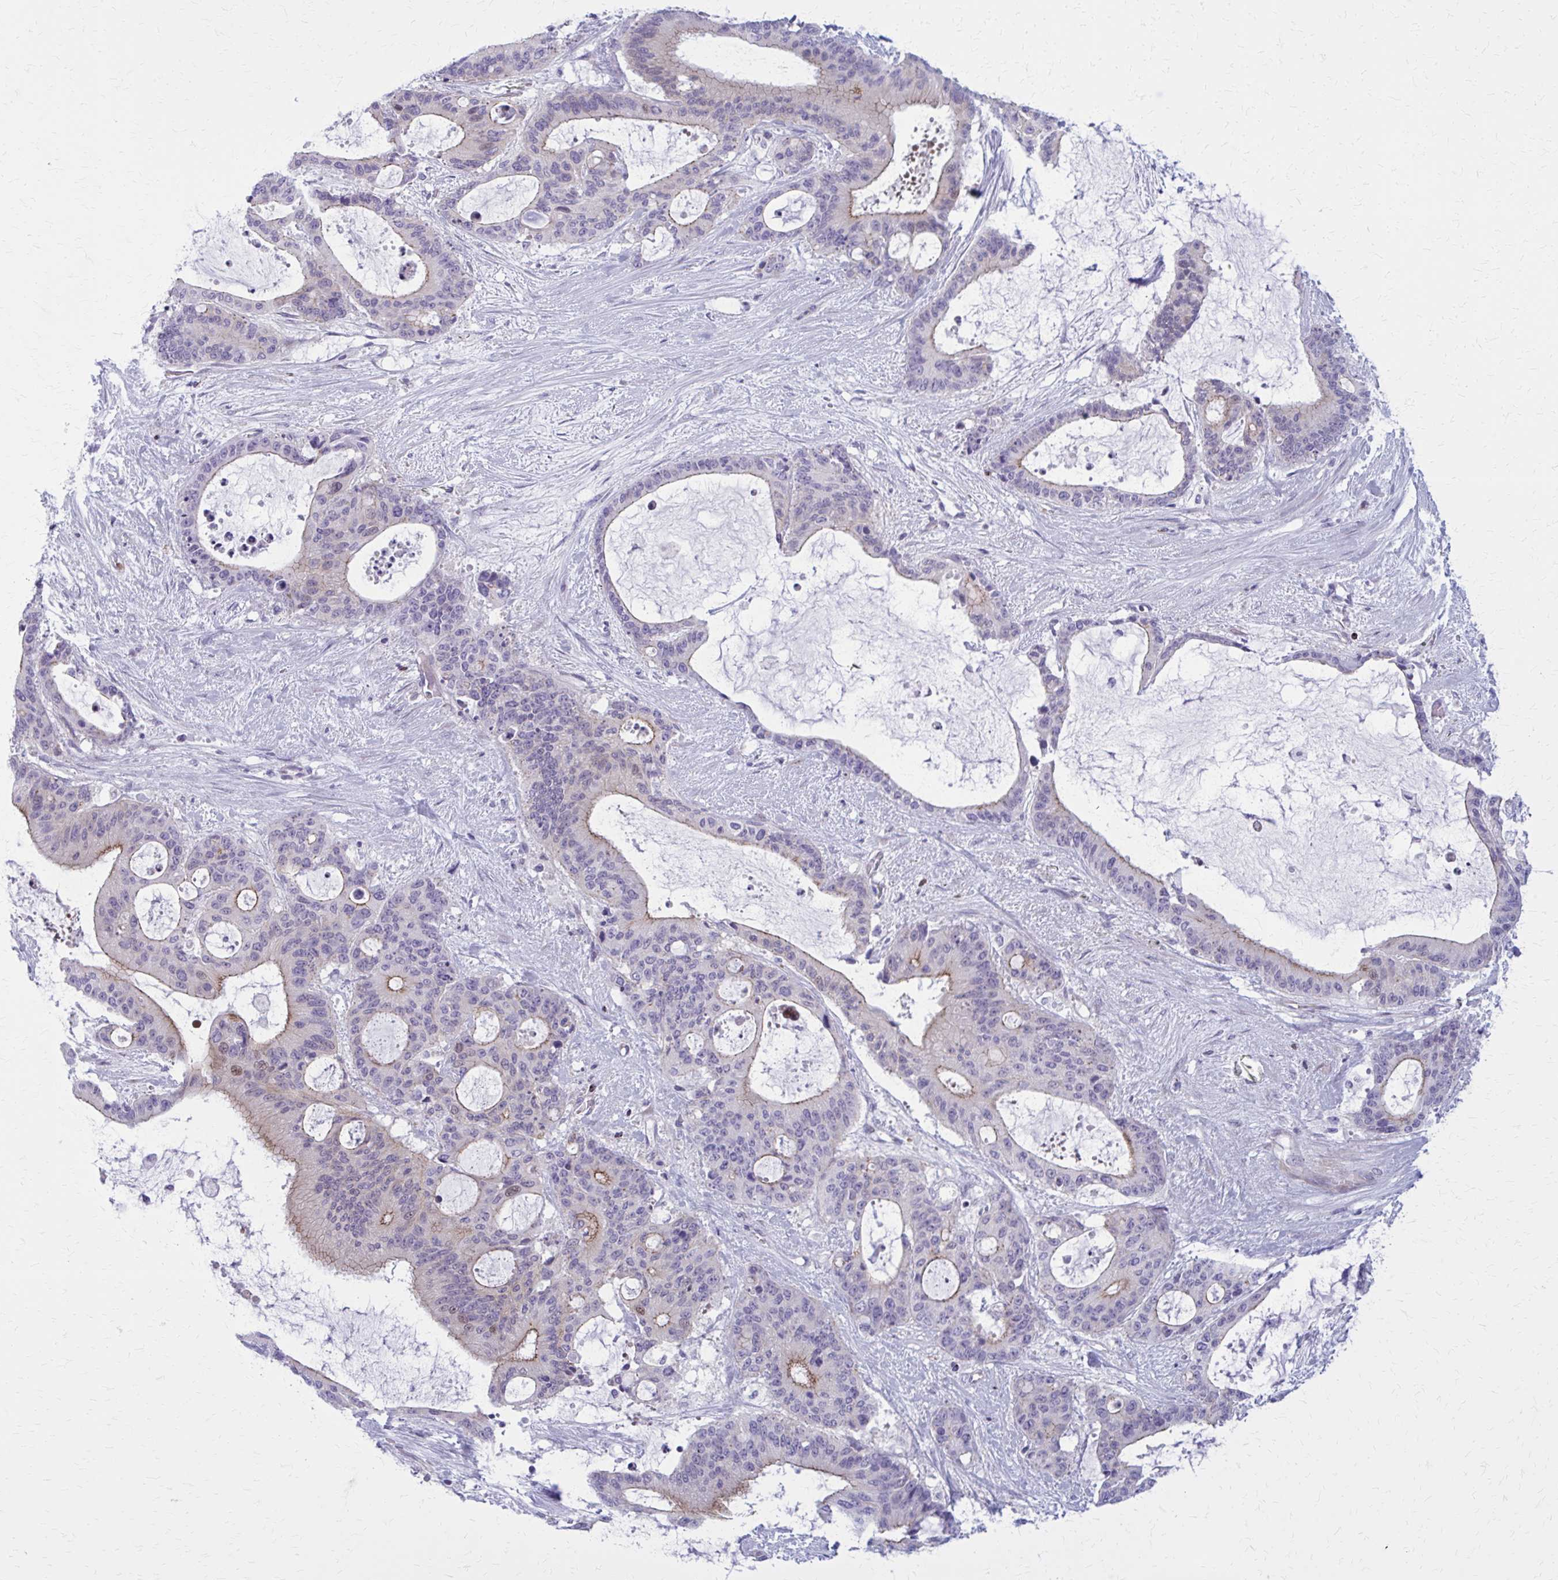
{"staining": {"intensity": "weak", "quantity": "<25%", "location": "cytoplasmic/membranous"}, "tissue": "liver cancer", "cell_type": "Tumor cells", "image_type": "cancer", "snomed": [{"axis": "morphology", "description": "Normal tissue, NOS"}, {"axis": "morphology", "description": "Cholangiocarcinoma"}, {"axis": "topography", "description": "Liver"}, {"axis": "topography", "description": "Peripheral nerve tissue"}], "caption": "The IHC photomicrograph has no significant expression in tumor cells of liver cancer (cholangiocarcinoma) tissue.", "gene": "PEDS1", "patient": {"sex": "female", "age": 73}}